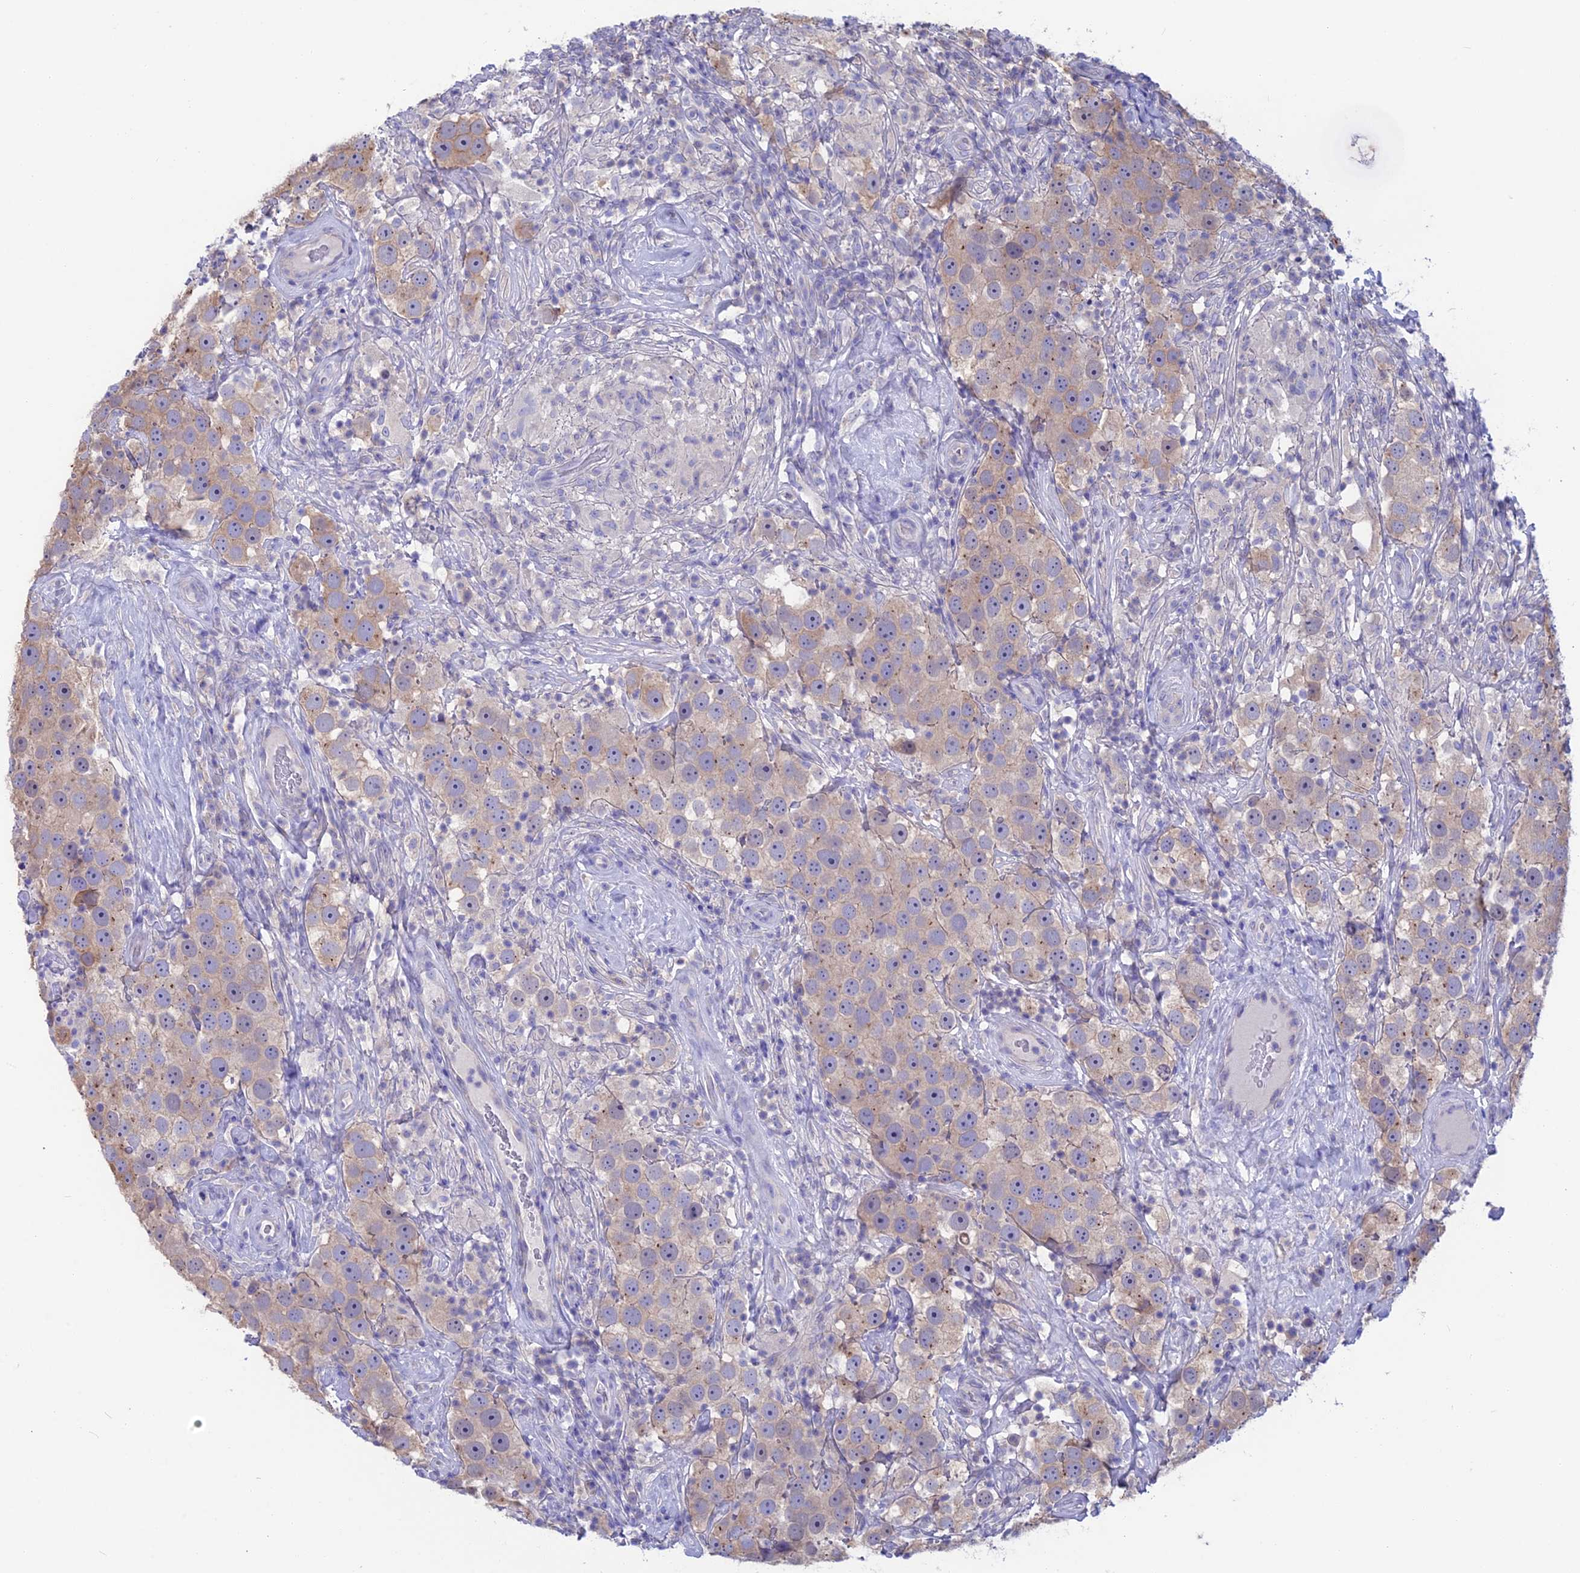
{"staining": {"intensity": "weak", "quantity": "25%-75%", "location": "cytoplasmic/membranous"}, "tissue": "testis cancer", "cell_type": "Tumor cells", "image_type": "cancer", "snomed": [{"axis": "morphology", "description": "Seminoma, NOS"}, {"axis": "topography", "description": "Testis"}], "caption": "Brown immunohistochemical staining in human testis cancer displays weak cytoplasmic/membranous expression in about 25%-75% of tumor cells.", "gene": "SNAP91", "patient": {"sex": "male", "age": 49}}